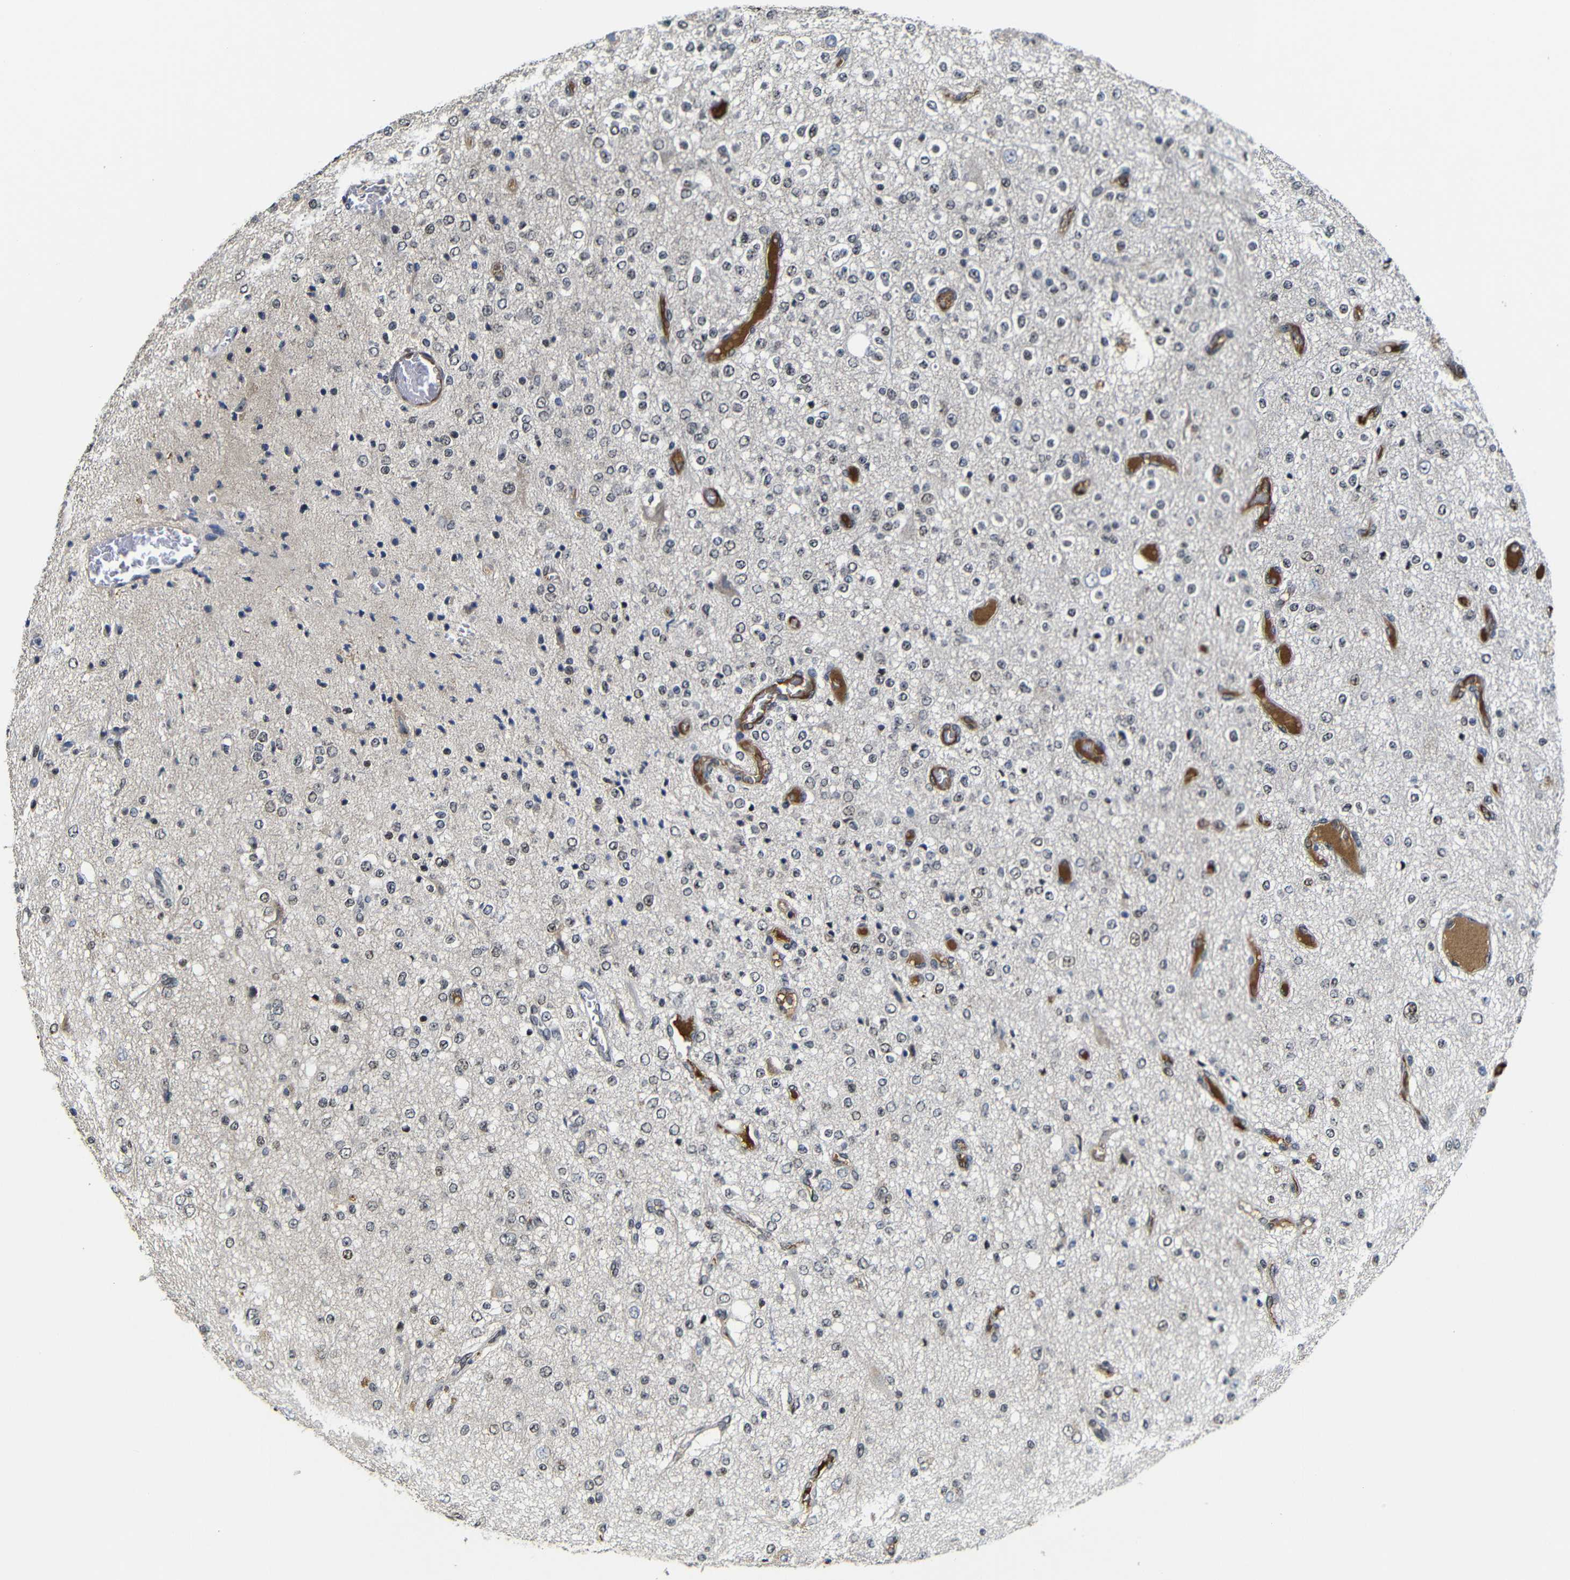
{"staining": {"intensity": "negative", "quantity": "none", "location": "none"}, "tissue": "glioma", "cell_type": "Tumor cells", "image_type": "cancer", "snomed": [{"axis": "morphology", "description": "Glioma, malignant, Low grade"}, {"axis": "topography", "description": "Brain"}], "caption": "A high-resolution histopathology image shows IHC staining of glioma, which shows no significant expression in tumor cells.", "gene": "MYC", "patient": {"sex": "male", "age": 38}}